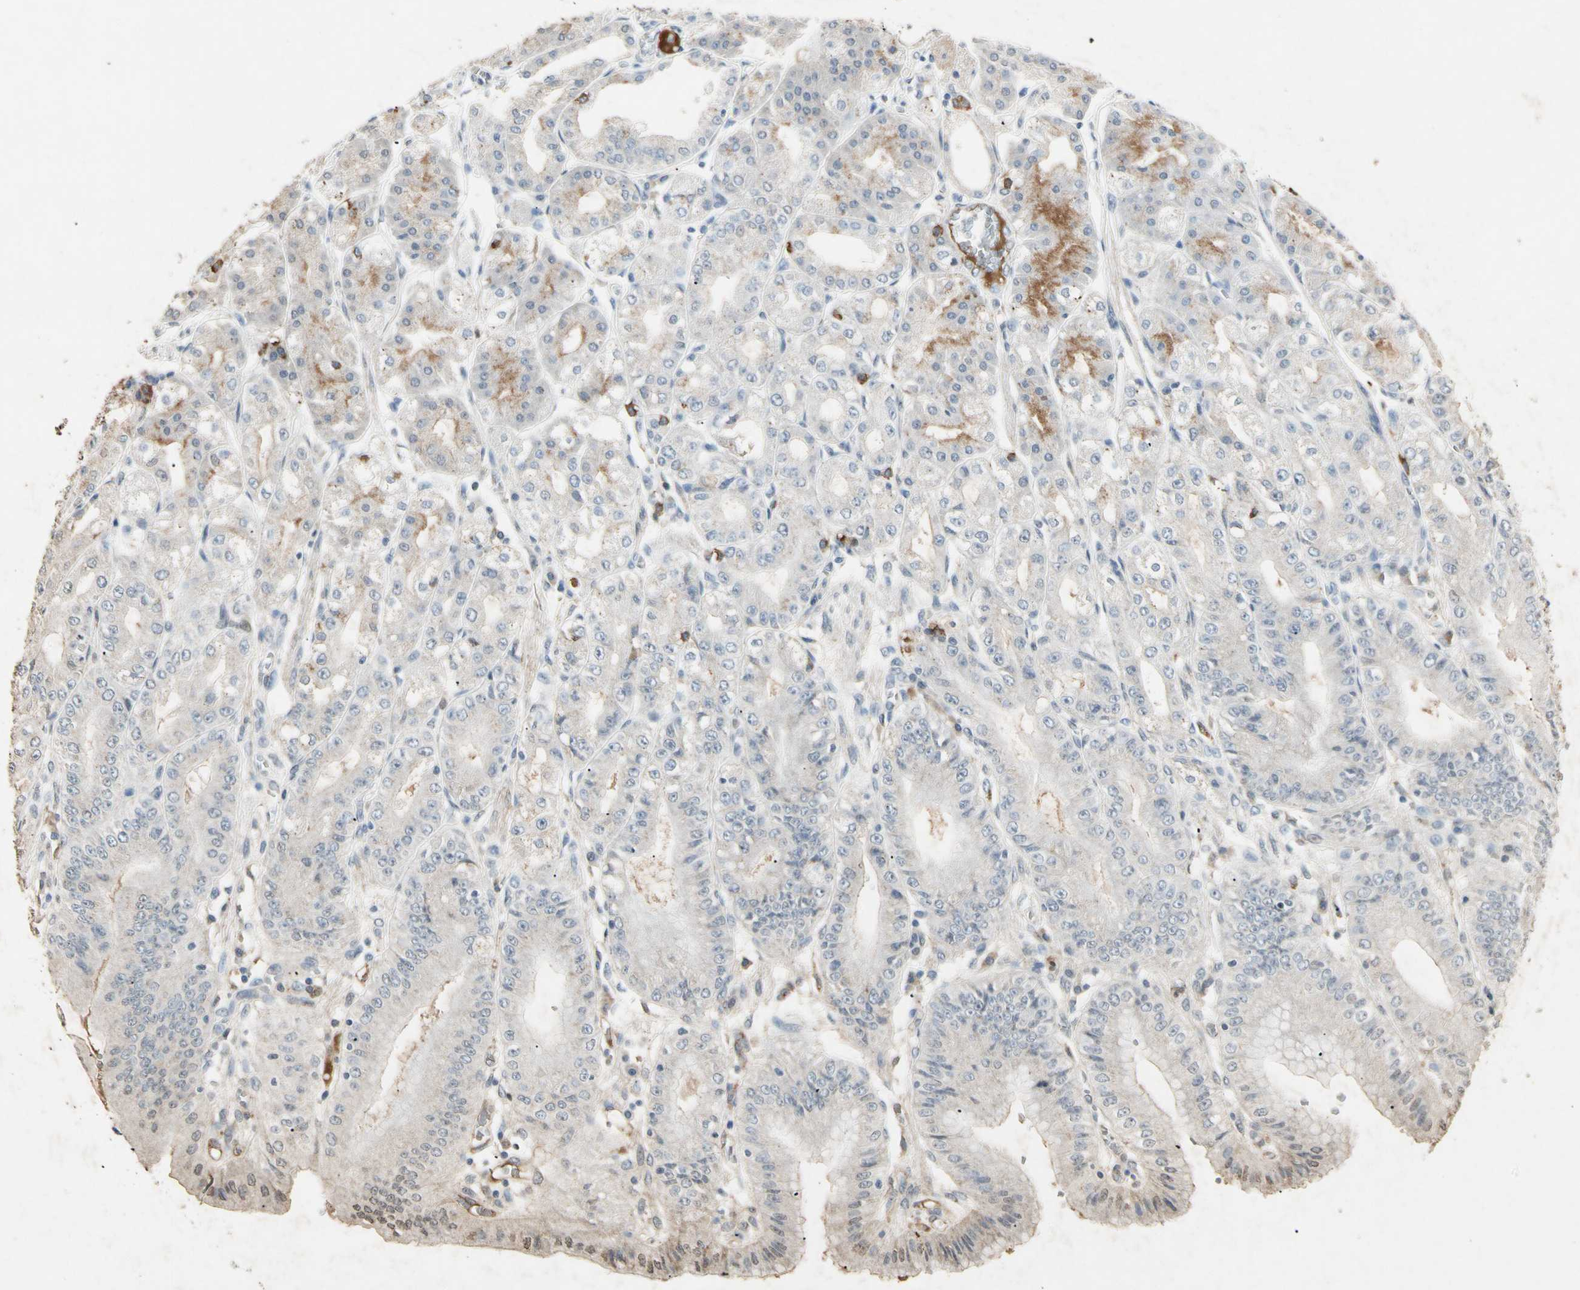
{"staining": {"intensity": "moderate", "quantity": "<25%", "location": "cytoplasmic/membranous"}, "tissue": "stomach", "cell_type": "Glandular cells", "image_type": "normal", "snomed": [{"axis": "morphology", "description": "Normal tissue, NOS"}, {"axis": "topography", "description": "Stomach, lower"}], "caption": "Normal stomach demonstrates moderate cytoplasmic/membranous expression in about <25% of glandular cells.", "gene": "CP", "patient": {"sex": "male", "age": 71}}